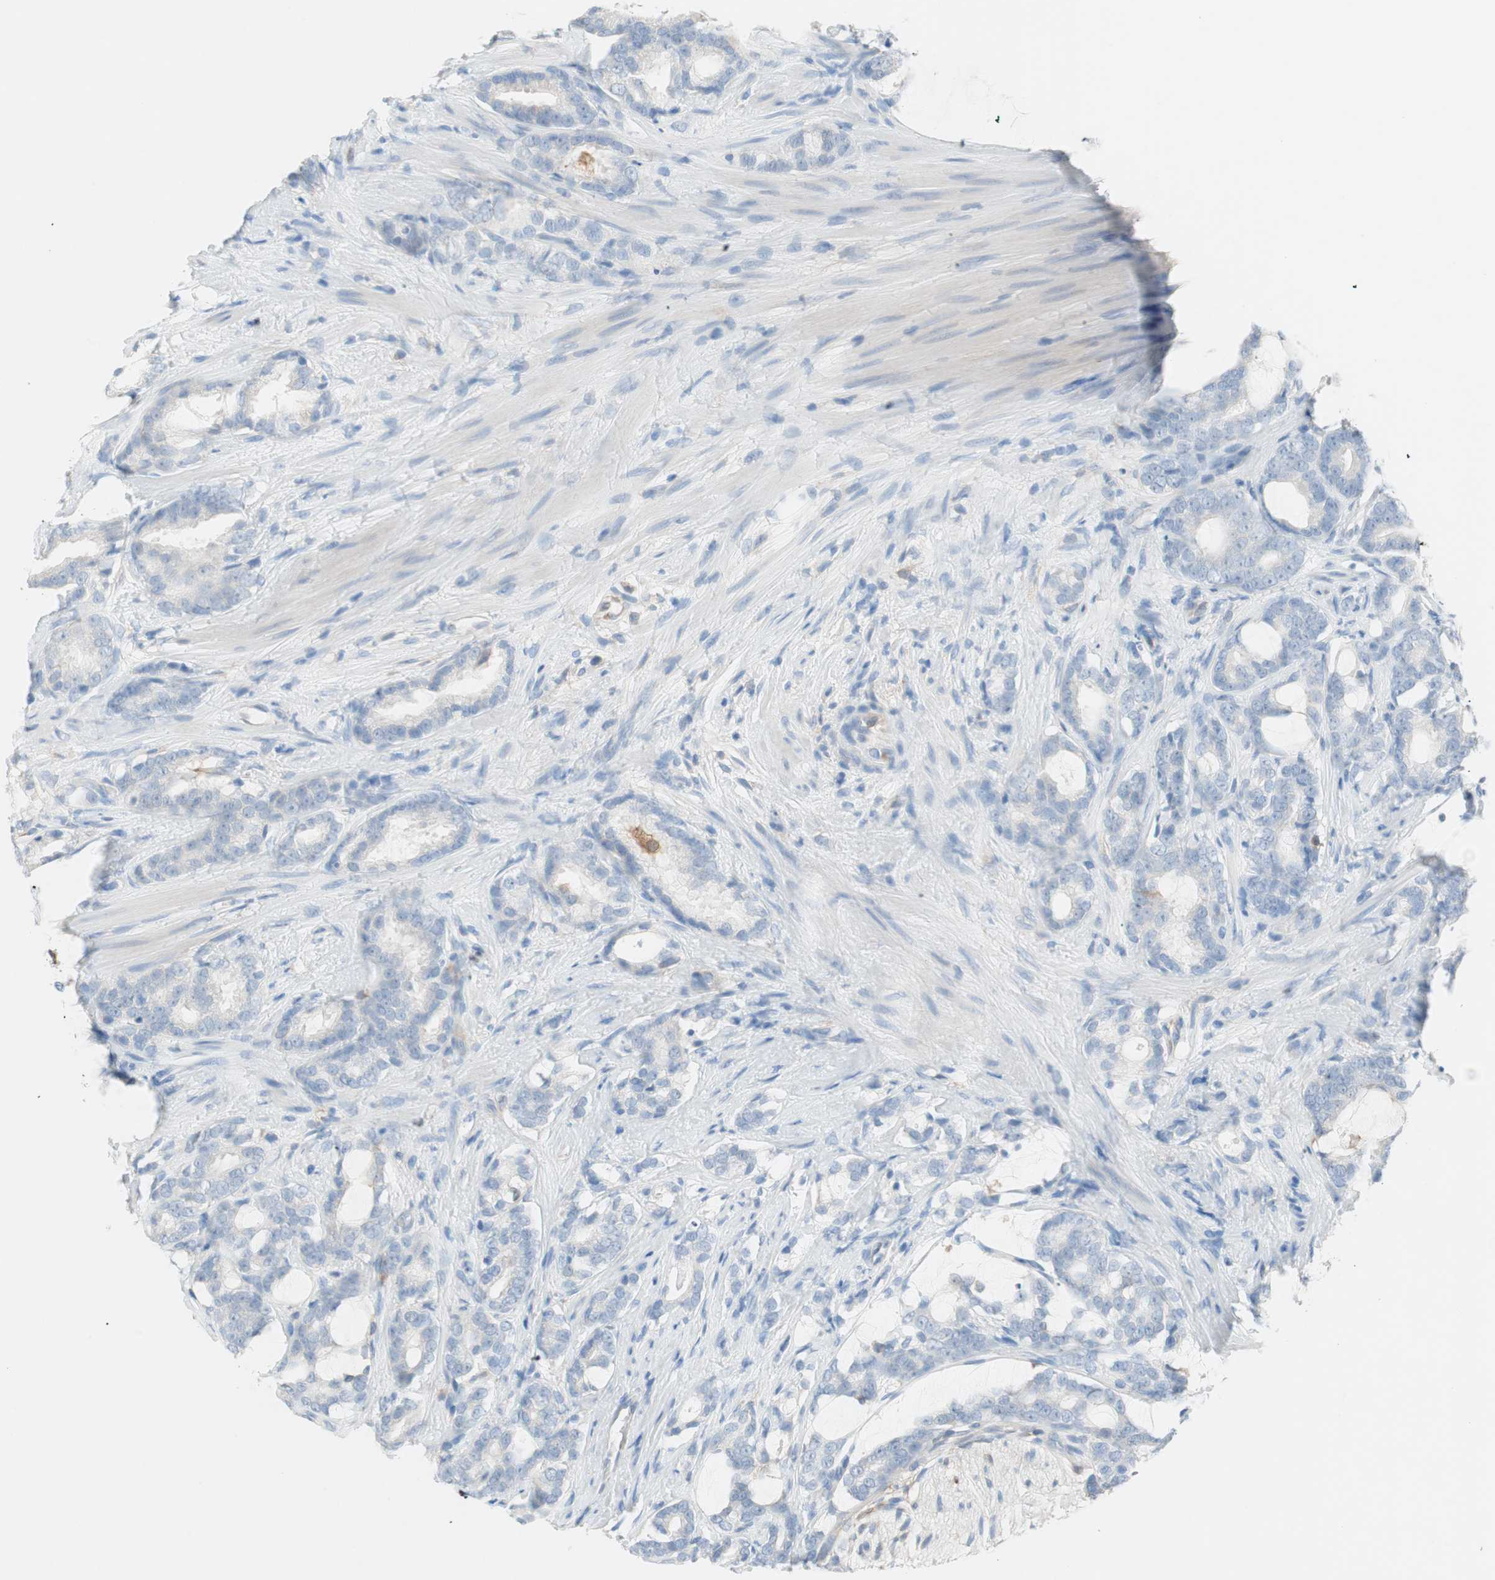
{"staining": {"intensity": "negative", "quantity": "none", "location": "none"}, "tissue": "prostate cancer", "cell_type": "Tumor cells", "image_type": "cancer", "snomed": [{"axis": "morphology", "description": "Adenocarcinoma, Low grade"}, {"axis": "topography", "description": "Prostate"}], "caption": "Prostate low-grade adenocarcinoma was stained to show a protein in brown. There is no significant expression in tumor cells. (DAB (3,3'-diaminobenzidine) immunohistochemistry (IHC) with hematoxylin counter stain).", "gene": "GLUL", "patient": {"sex": "male", "age": 58}}